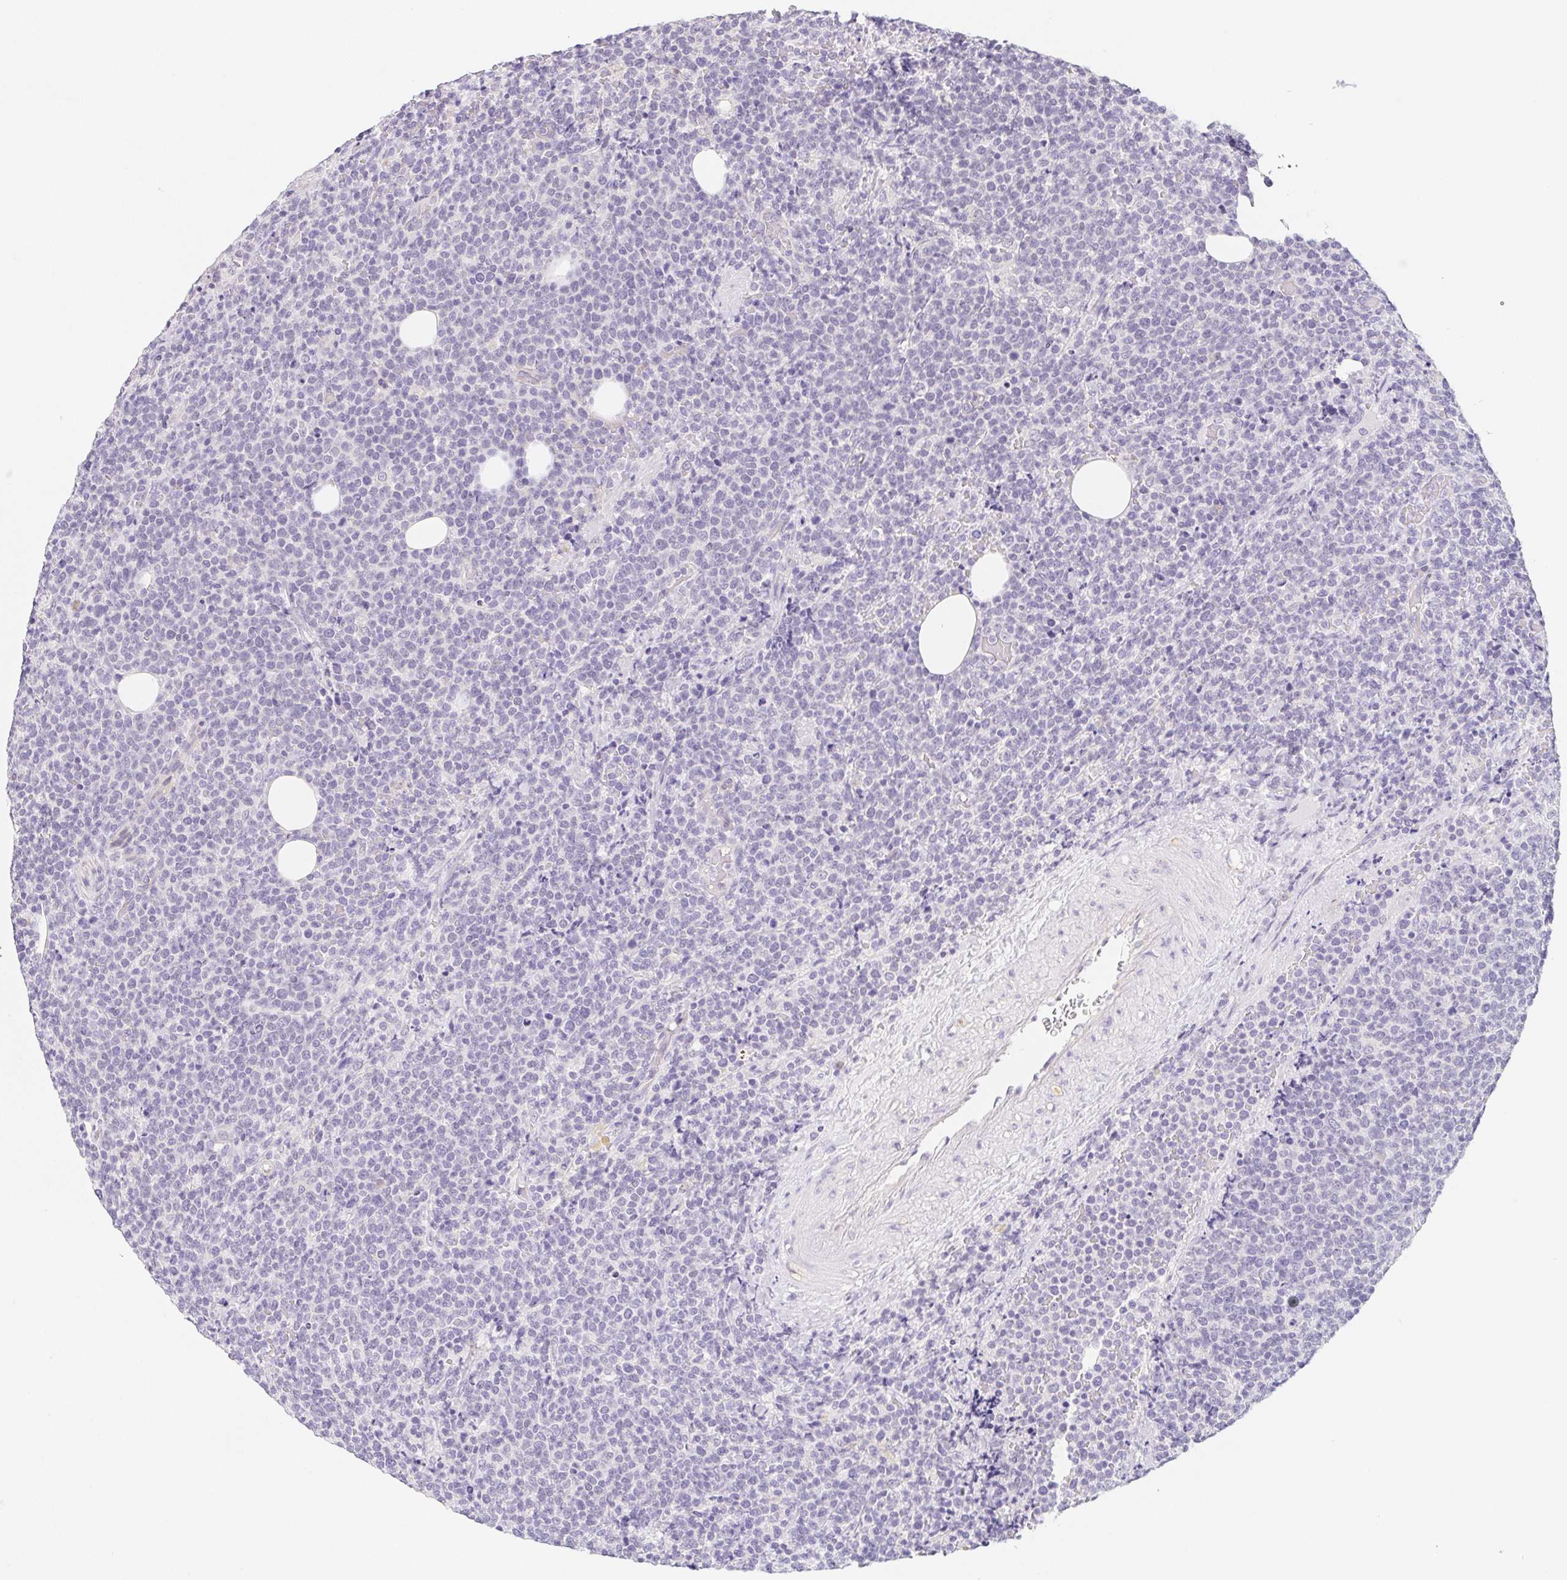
{"staining": {"intensity": "negative", "quantity": "none", "location": "none"}, "tissue": "lymphoma", "cell_type": "Tumor cells", "image_type": "cancer", "snomed": [{"axis": "morphology", "description": "Malignant lymphoma, non-Hodgkin's type, High grade"}, {"axis": "topography", "description": "Lymph node"}], "caption": "There is no significant expression in tumor cells of high-grade malignant lymphoma, non-Hodgkin's type.", "gene": "ZBBX", "patient": {"sex": "male", "age": 61}}